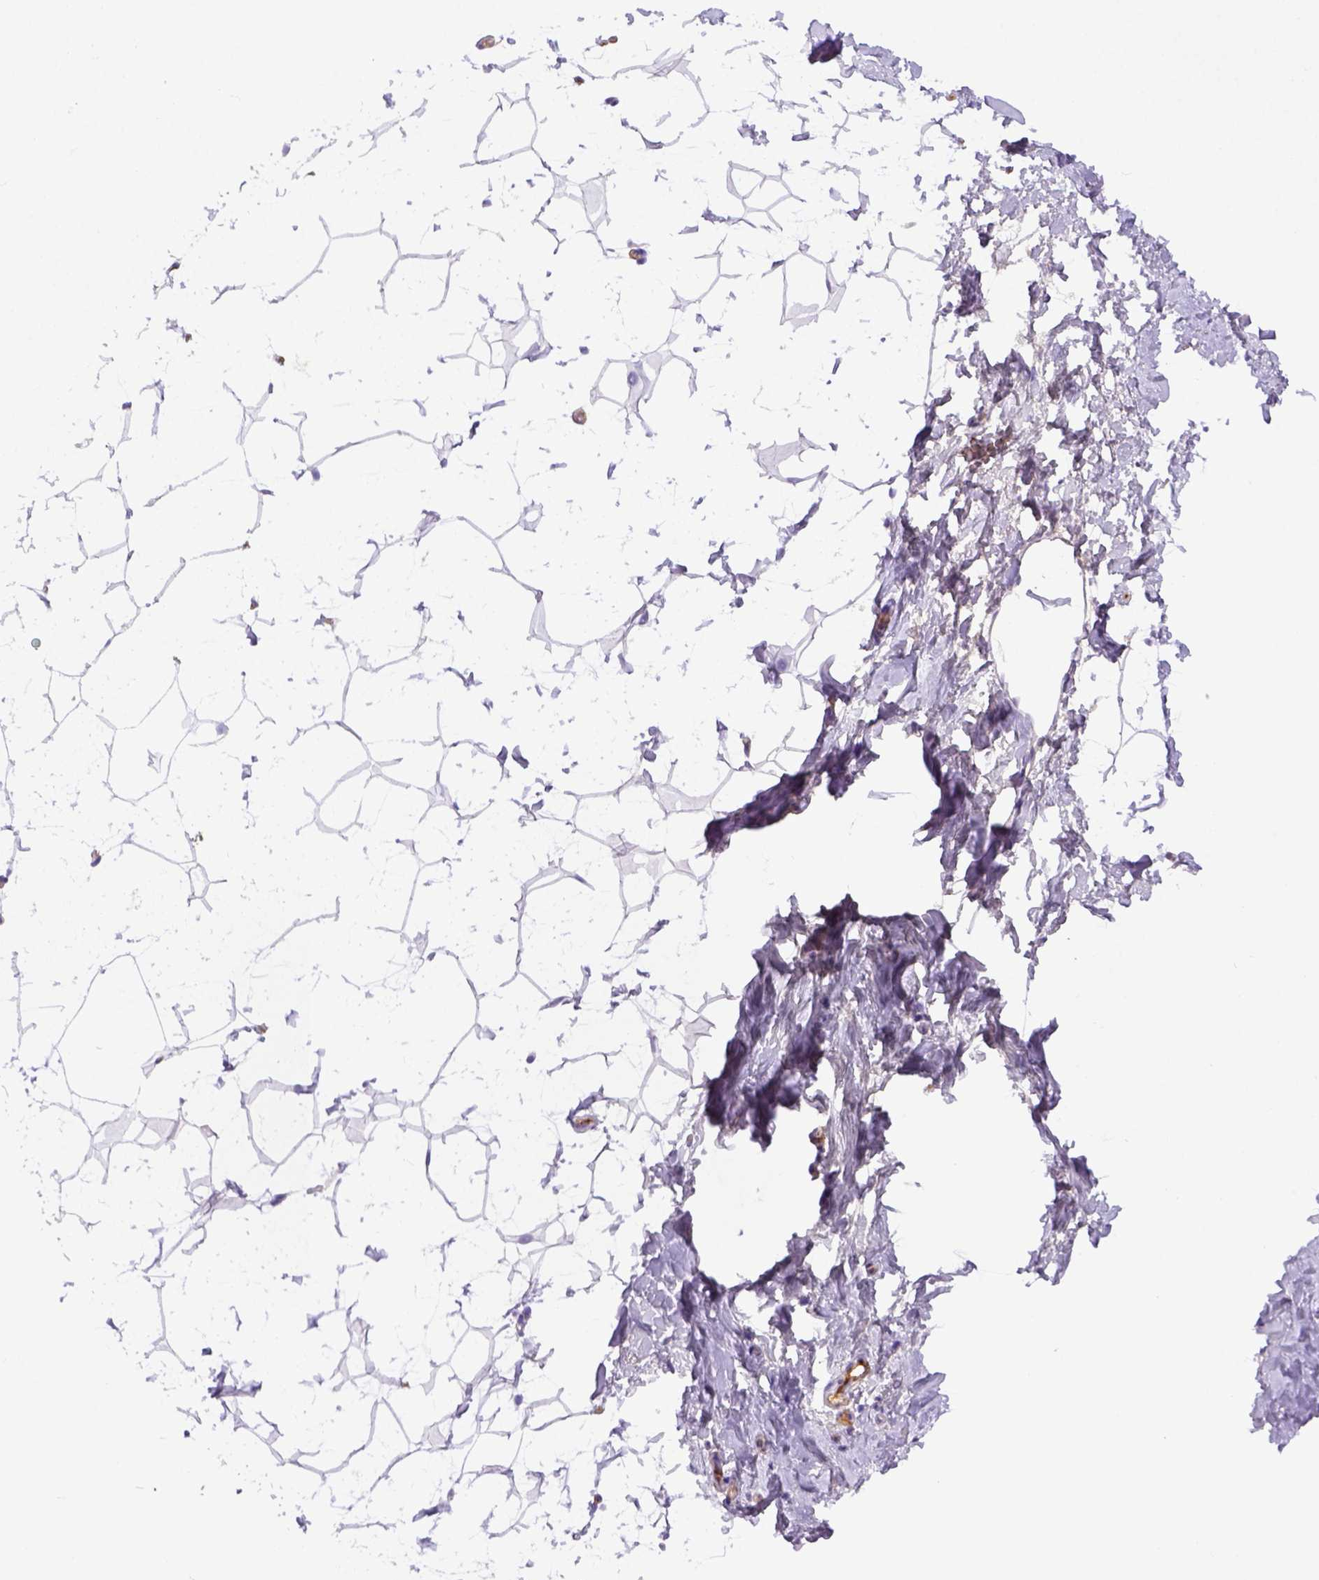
{"staining": {"intensity": "negative", "quantity": "none", "location": "none"}, "tissue": "breast", "cell_type": "Adipocytes", "image_type": "normal", "snomed": [{"axis": "morphology", "description": "Normal tissue, NOS"}, {"axis": "topography", "description": "Breast"}], "caption": "Photomicrograph shows no protein expression in adipocytes of normal breast.", "gene": "ITIH4", "patient": {"sex": "female", "age": 32}}